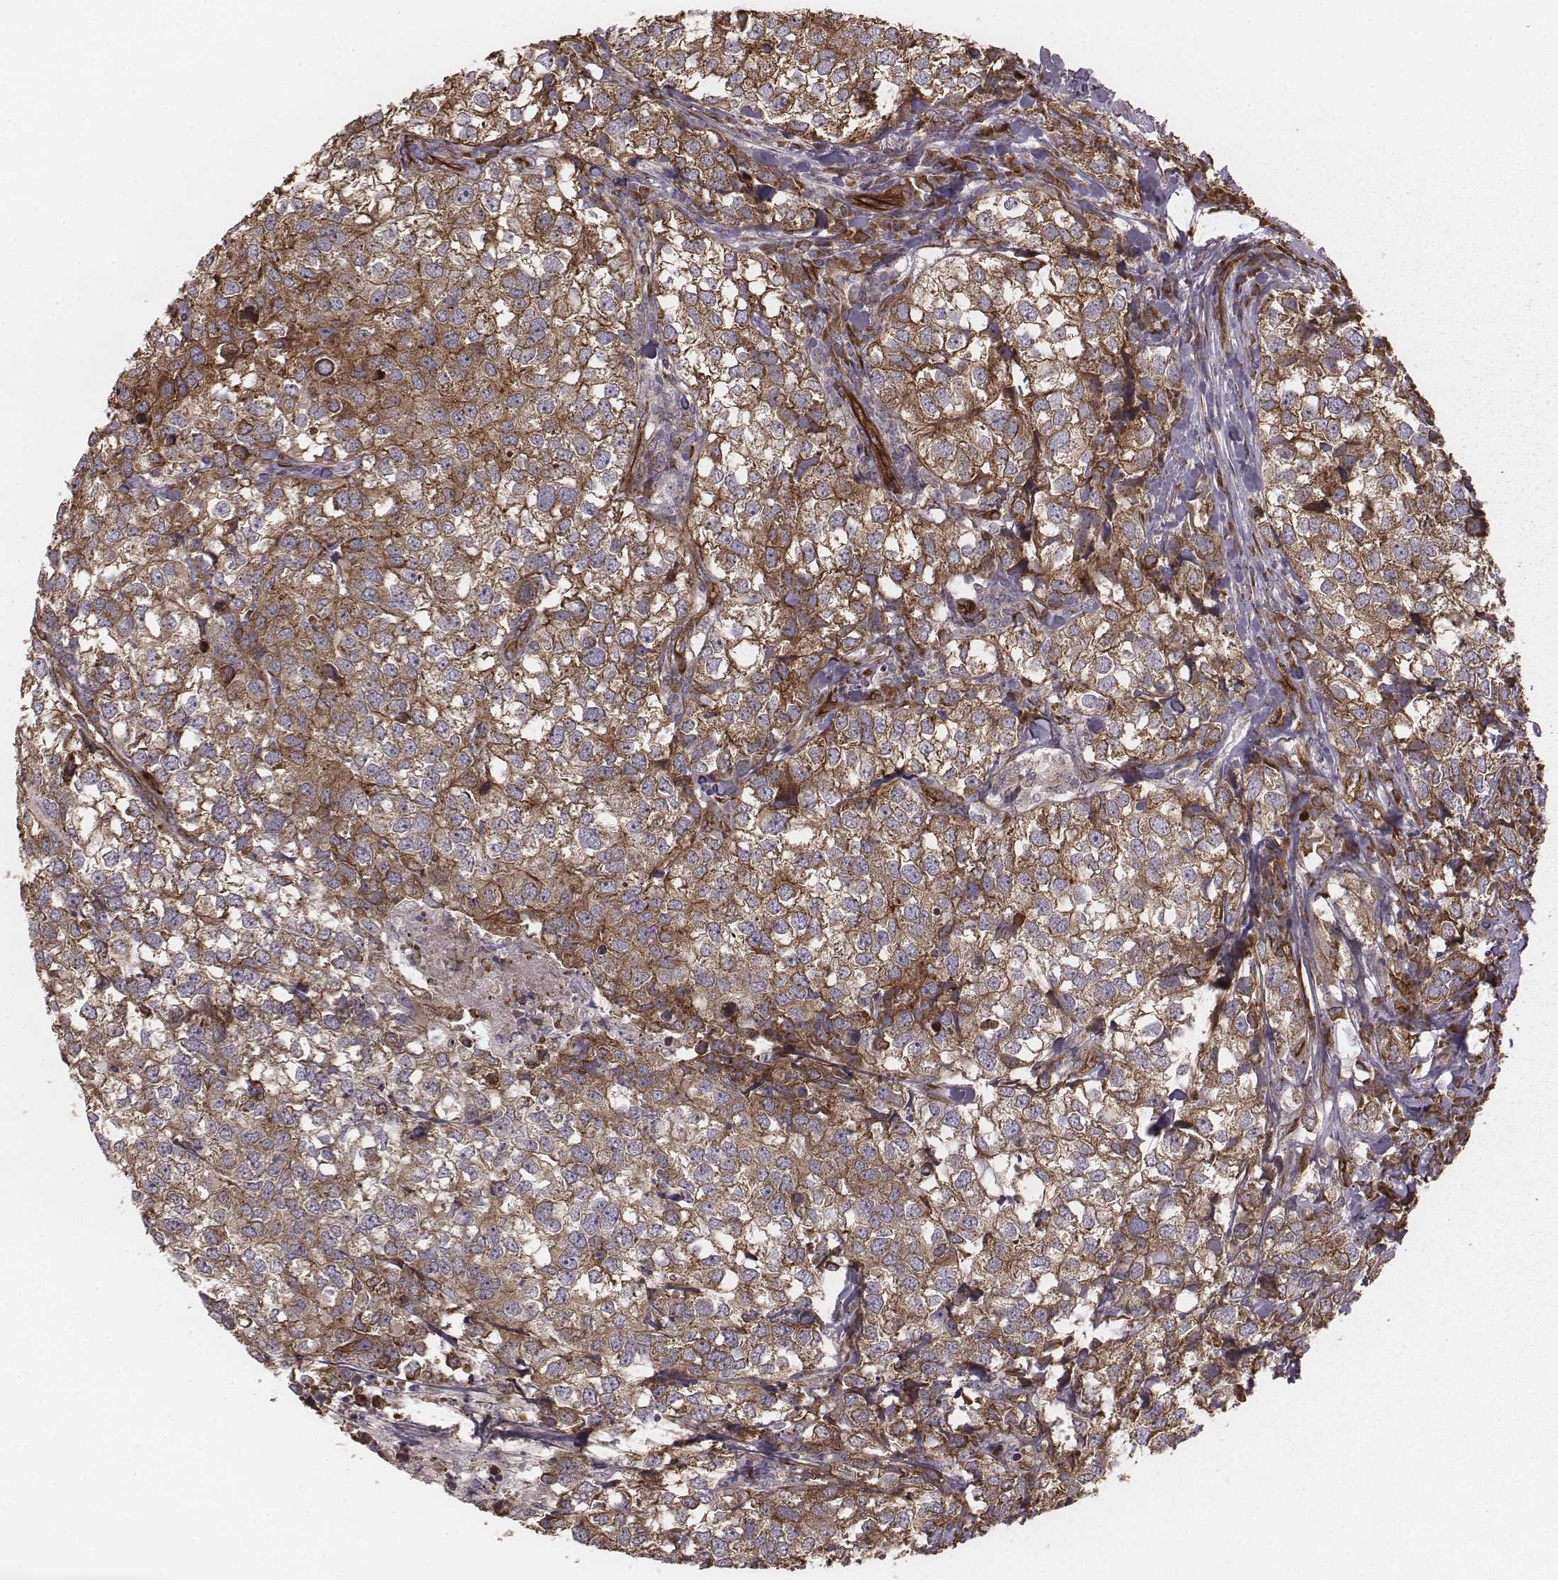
{"staining": {"intensity": "moderate", "quantity": ">75%", "location": "cytoplasmic/membranous"}, "tissue": "breast cancer", "cell_type": "Tumor cells", "image_type": "cancer", "snomed": [{"axis": "morphology", "description": "Duct carcinoma"}, {"axis": "topography", "description": "Breast"}], "caption": "Tumor cells show medium levels of moderate cytoplasmic/membranous expression in approximately >75% of cells in human breast cancer.", "gene": "PALMD", "patient": {"sex": "female", "age": 30}}